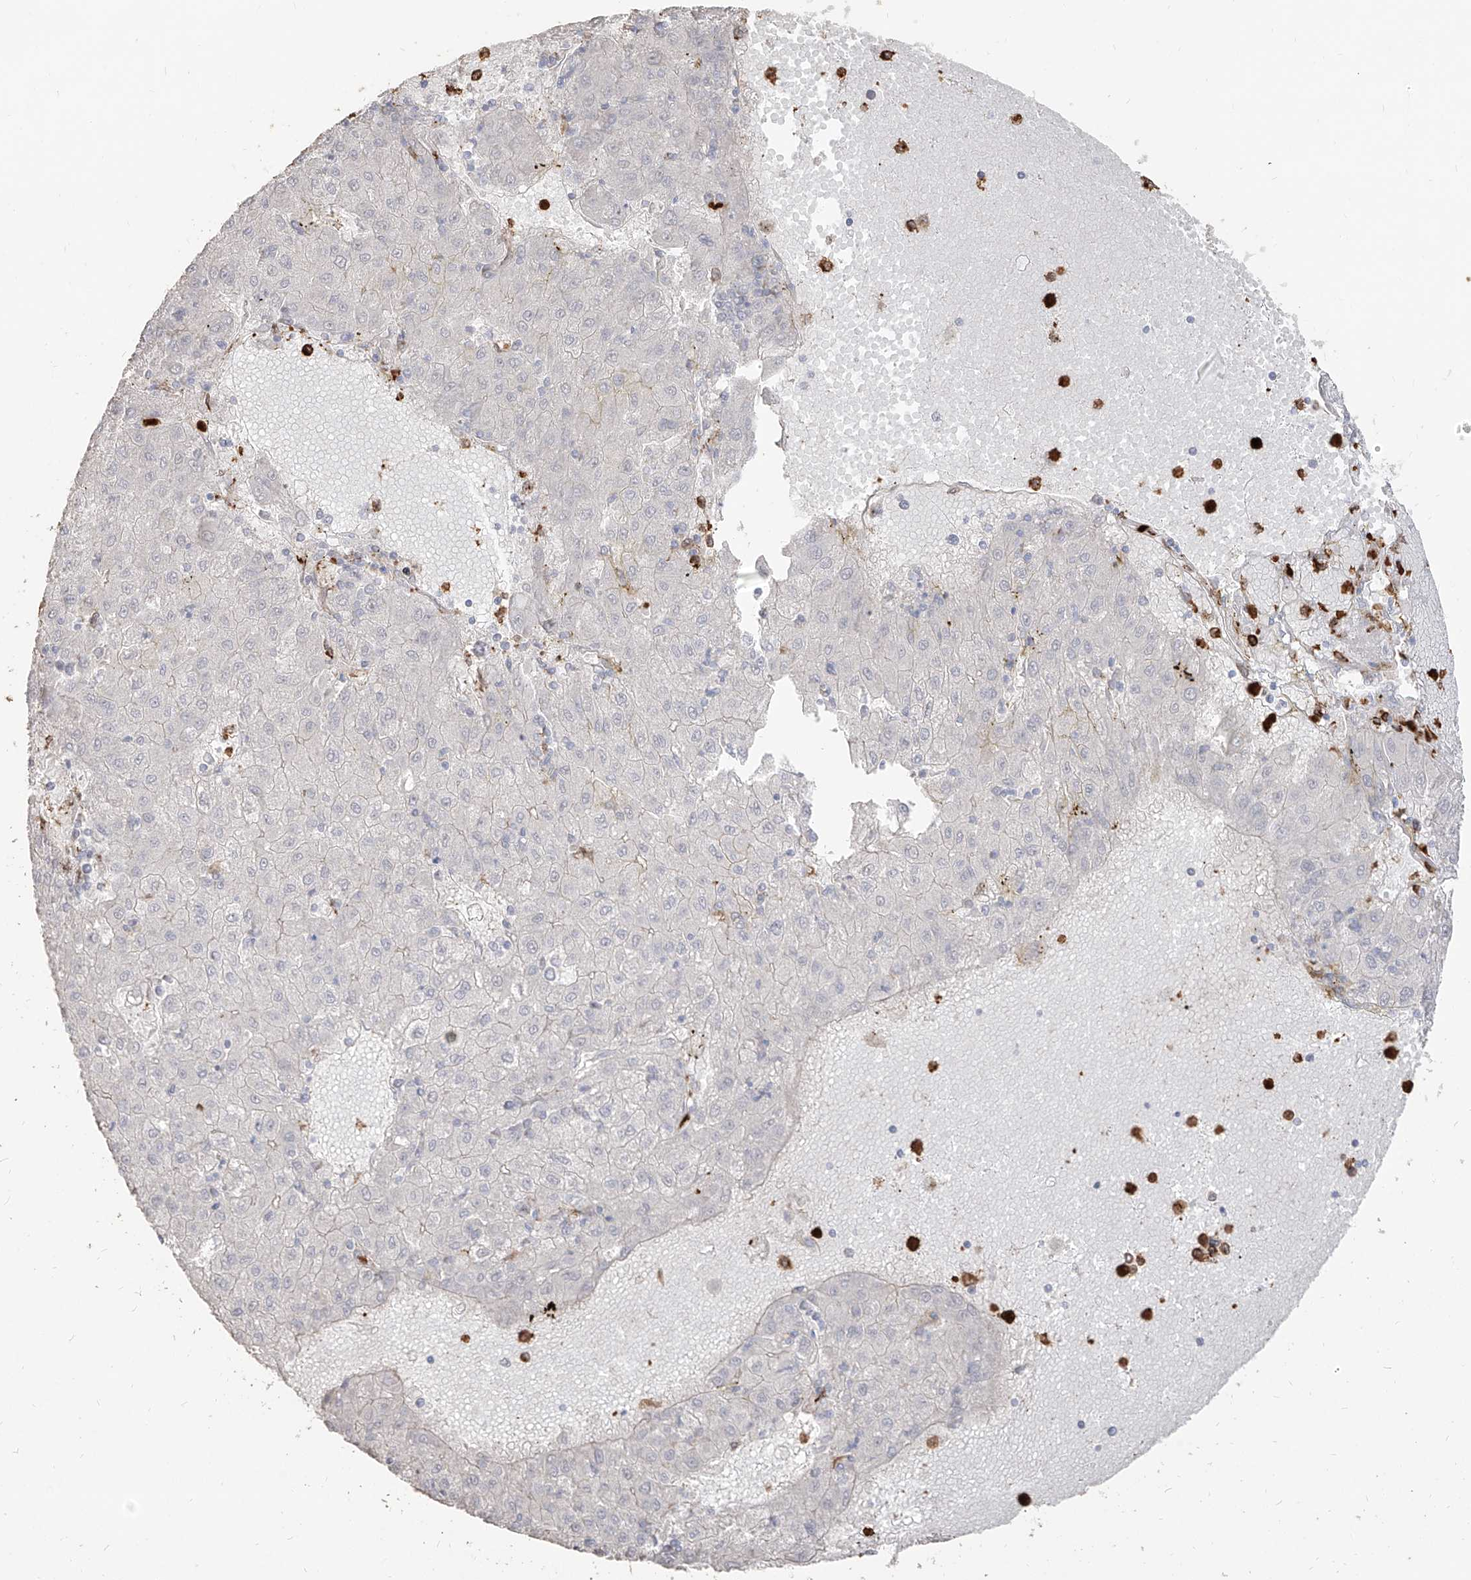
{"staining": {"intensity": "negative", "quantity": "none", "location": "none"}, "tissue": "liver cancer", "cell_type": "Tumor cells", "image_type": "cancer", "snomed": [{"axis": "morphology", "description": "Carcinoma, Hepatocellular, NOS"}, {"axis": "topography", "description": "Liver"}], "caption": "Liver cancer (hepatocellular carcinoma) was stained to show a protein in brown. There is no significant staining in tumor cells.", "gene": "ZNF227", "patient": {"sex": "male", "age": 72}}